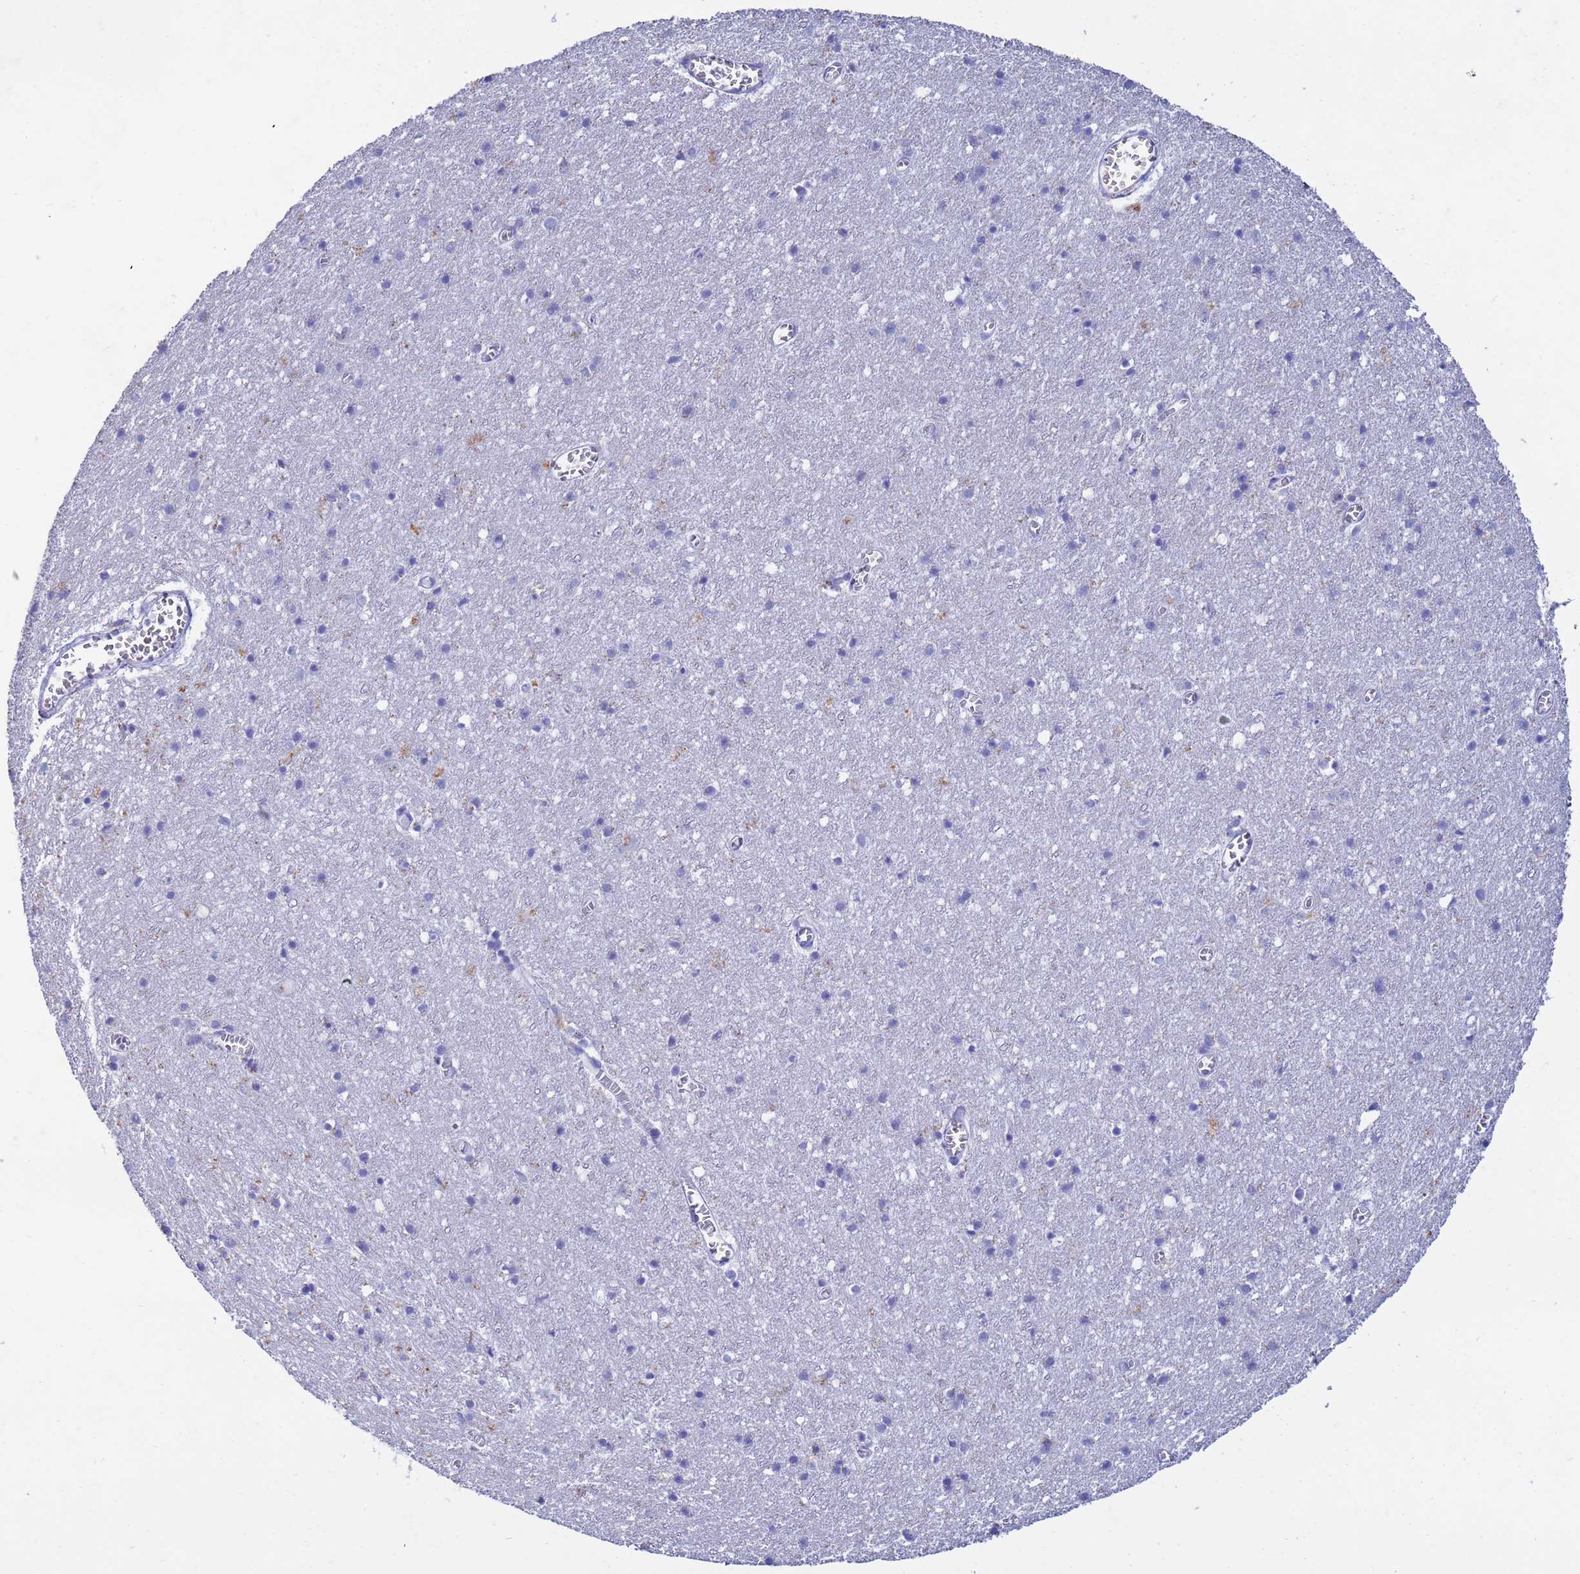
{"staining": {"intensity": "negative", "quantity": "none", "location": "none"}, "tissue": "cerebral cortex", "cell_type": "Endothelial cells", "image_type": "normal", "snomed": [{"axis": "morphology", "description": "Normal tissue, NOS"}, {"axis": "topography", "description": "Cerebral cortex"}], "caption": "Immunohistochemical staining of normal human cerebral cortex reveals no significant staining in endothelial cells.", "gene": "CSTB", "patient": {"sex": "female", "age": 64}}